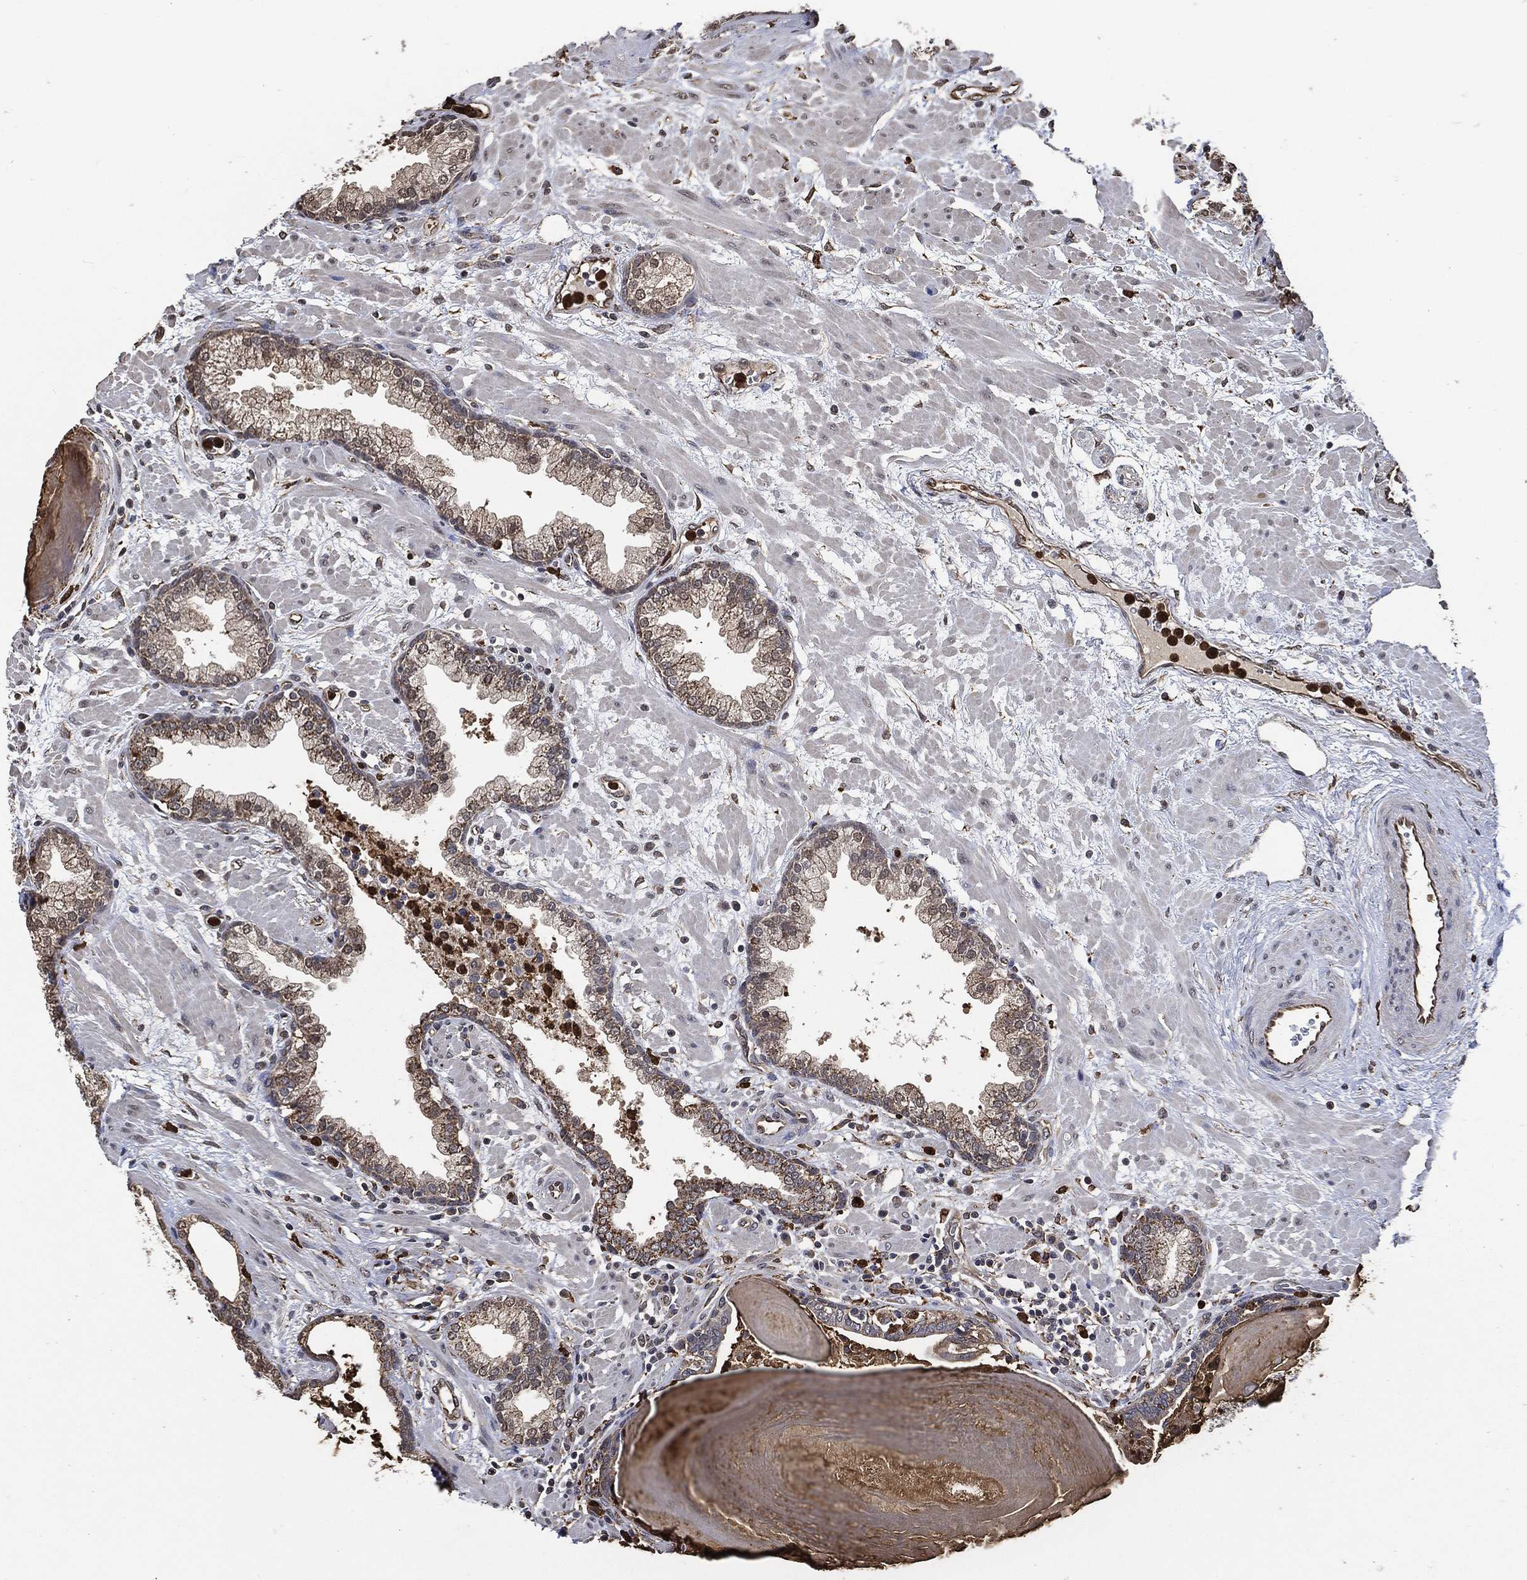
{"staining": {"intensity": "moderate", "quantity": ">75%", "location": "cytoplasmic/membranous"}, "tissue": "prostate", "cell_type": "Glandular cells", "image_type": "normal", "snomed": [{"axis": "morphology", "description": "Normal tissue, NOS"}, {"axis": "topography", "description": "Prostate"}], "caption": "DAB (3,3'-diaminobenzidine) immunohistochemical staining of normal prostate reveals moderate cytoplasmic/membranous protein staining in about >75% of glandular cells.", "gene": "S100A9", "patient": {"sex": "male", "age": 63}}